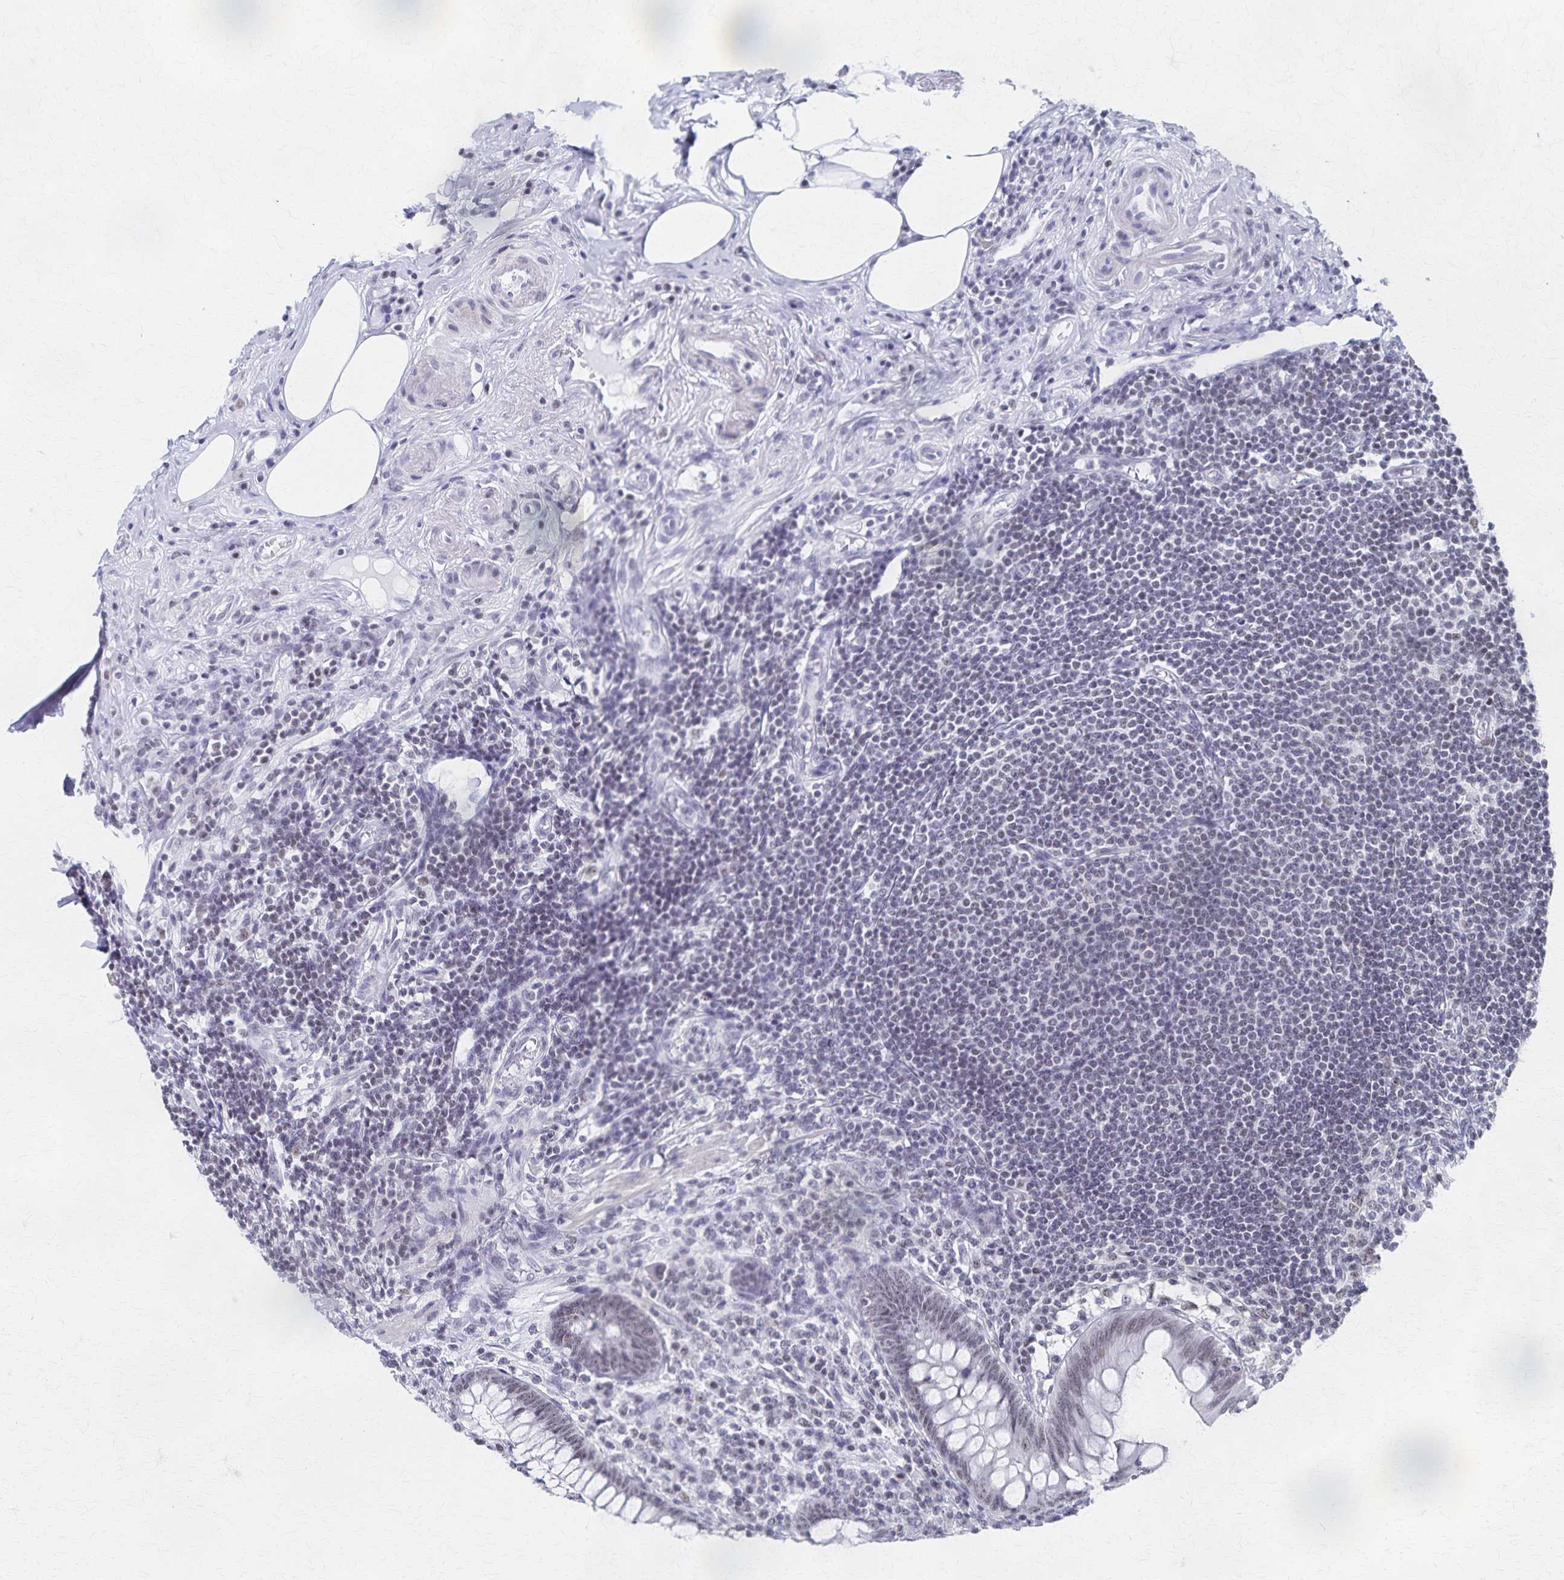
{"staining": {"intensity": "moderate", "quantity": "25%-75%", "location": "nuclear"}, "tissue": "appendix", "cell_type": "Glandular cells", "image_type": "normal", "snomed": [{"axis": "morphology", "description": "Normal tissue, NOS"}, {"axis": "topography", "description": "Appendix"}], "caption": "This photomicrograph demonstrates IHC staining of benign appendix, with medium moderate nuclear expression in approximately 25%-75% of glandular cells.", "gene": "GTF2B", "patient": {"sex": "female", "age": 57}}